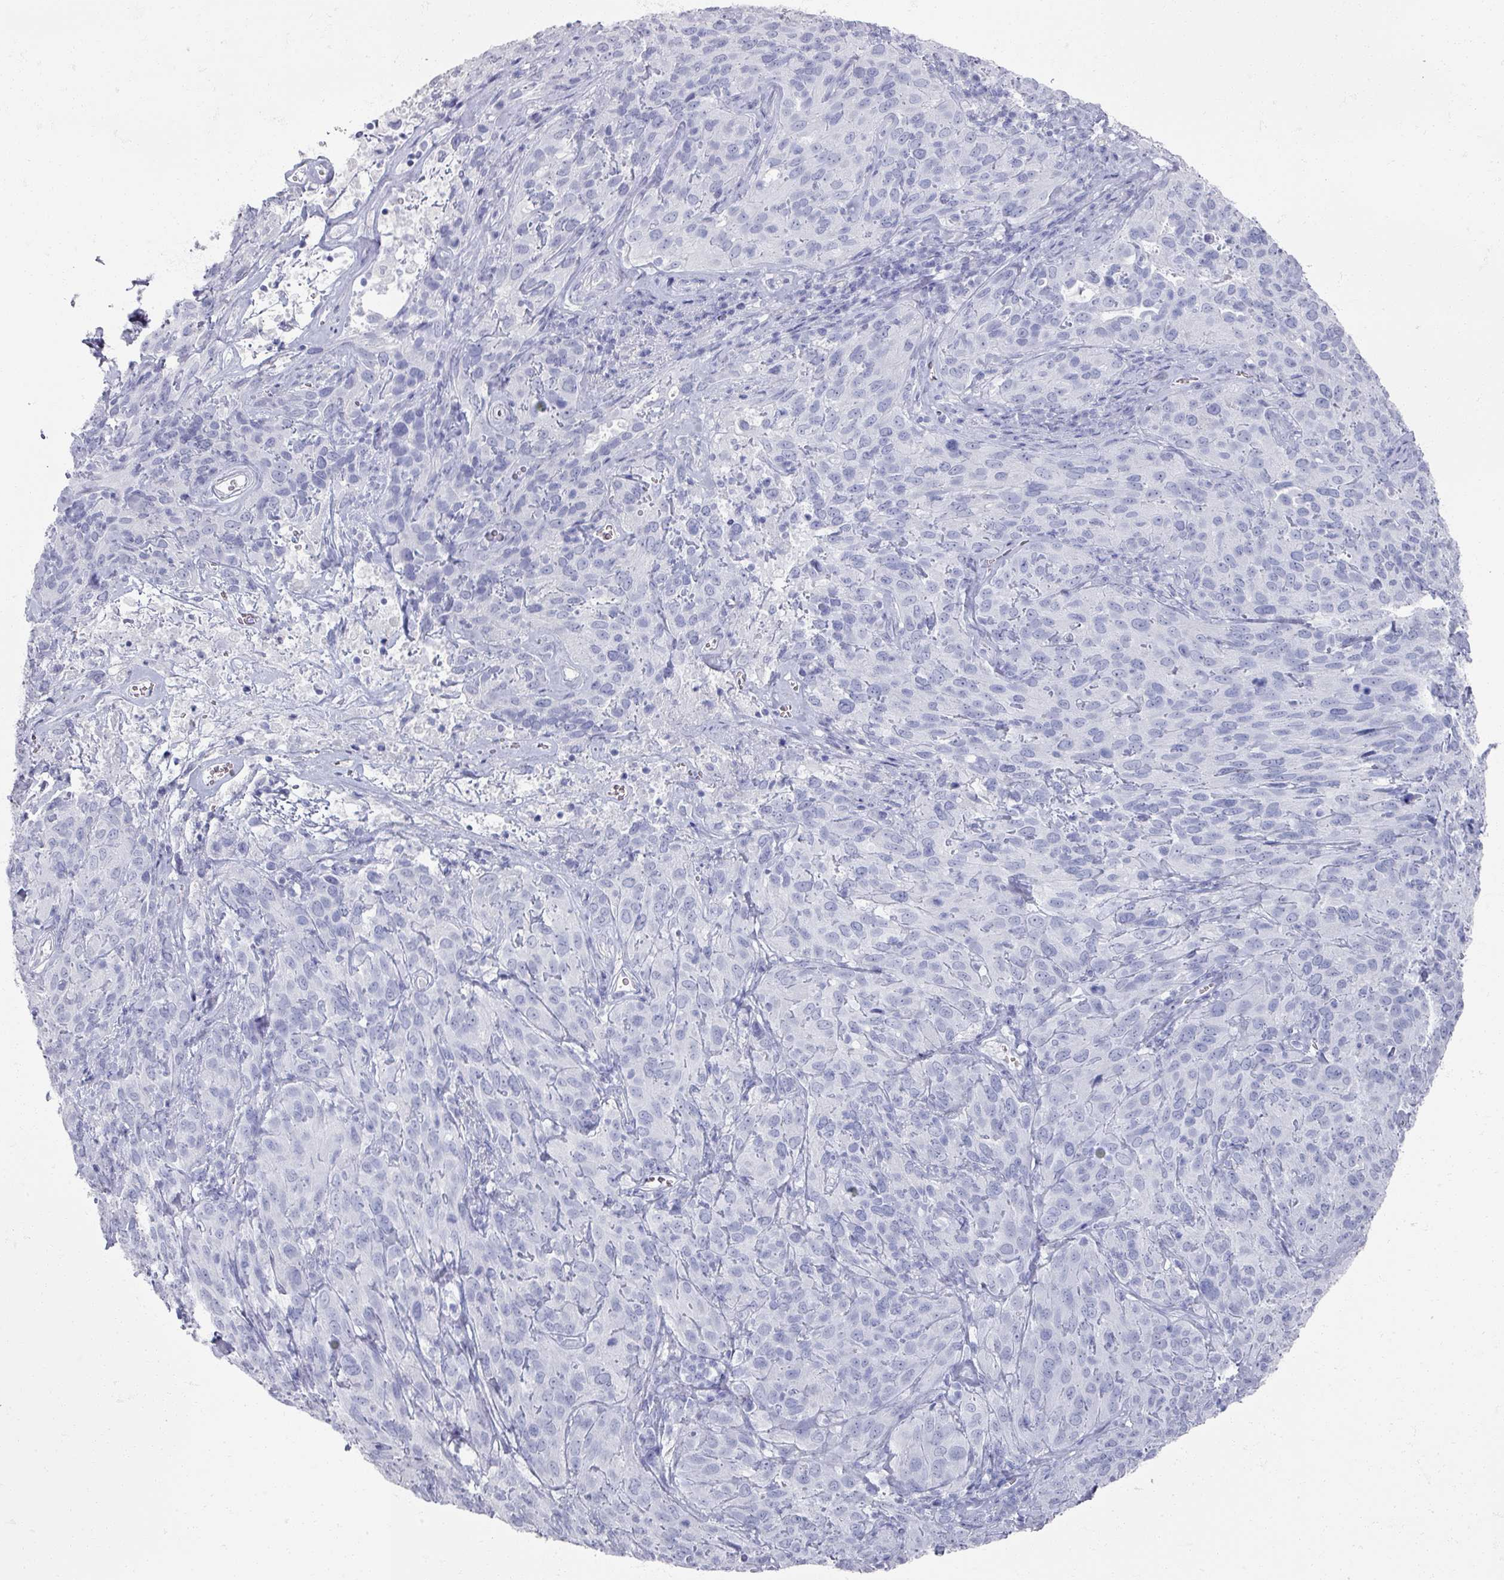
{"staining": {"intensity": "negative", "quantity": "none", "location": "none"}, "tissue": "cervical cancer", "cell_type": "Tumor cells", "image_type": "cancer", "snomed": [{"axis": "morphology", "description": "Squamous cell carcinoma, NOS"}, {"axis": "topography", "description": "Cervix"}], "caption": "An IHC histopathology image of cervical cancer (squamous cell carcinoma) is shown. There is no staining in tumor cells of cervical cancer (squamous cell carcinoma).", "gene": "OMG", "patient": {"sex": "female", "age": 51}}